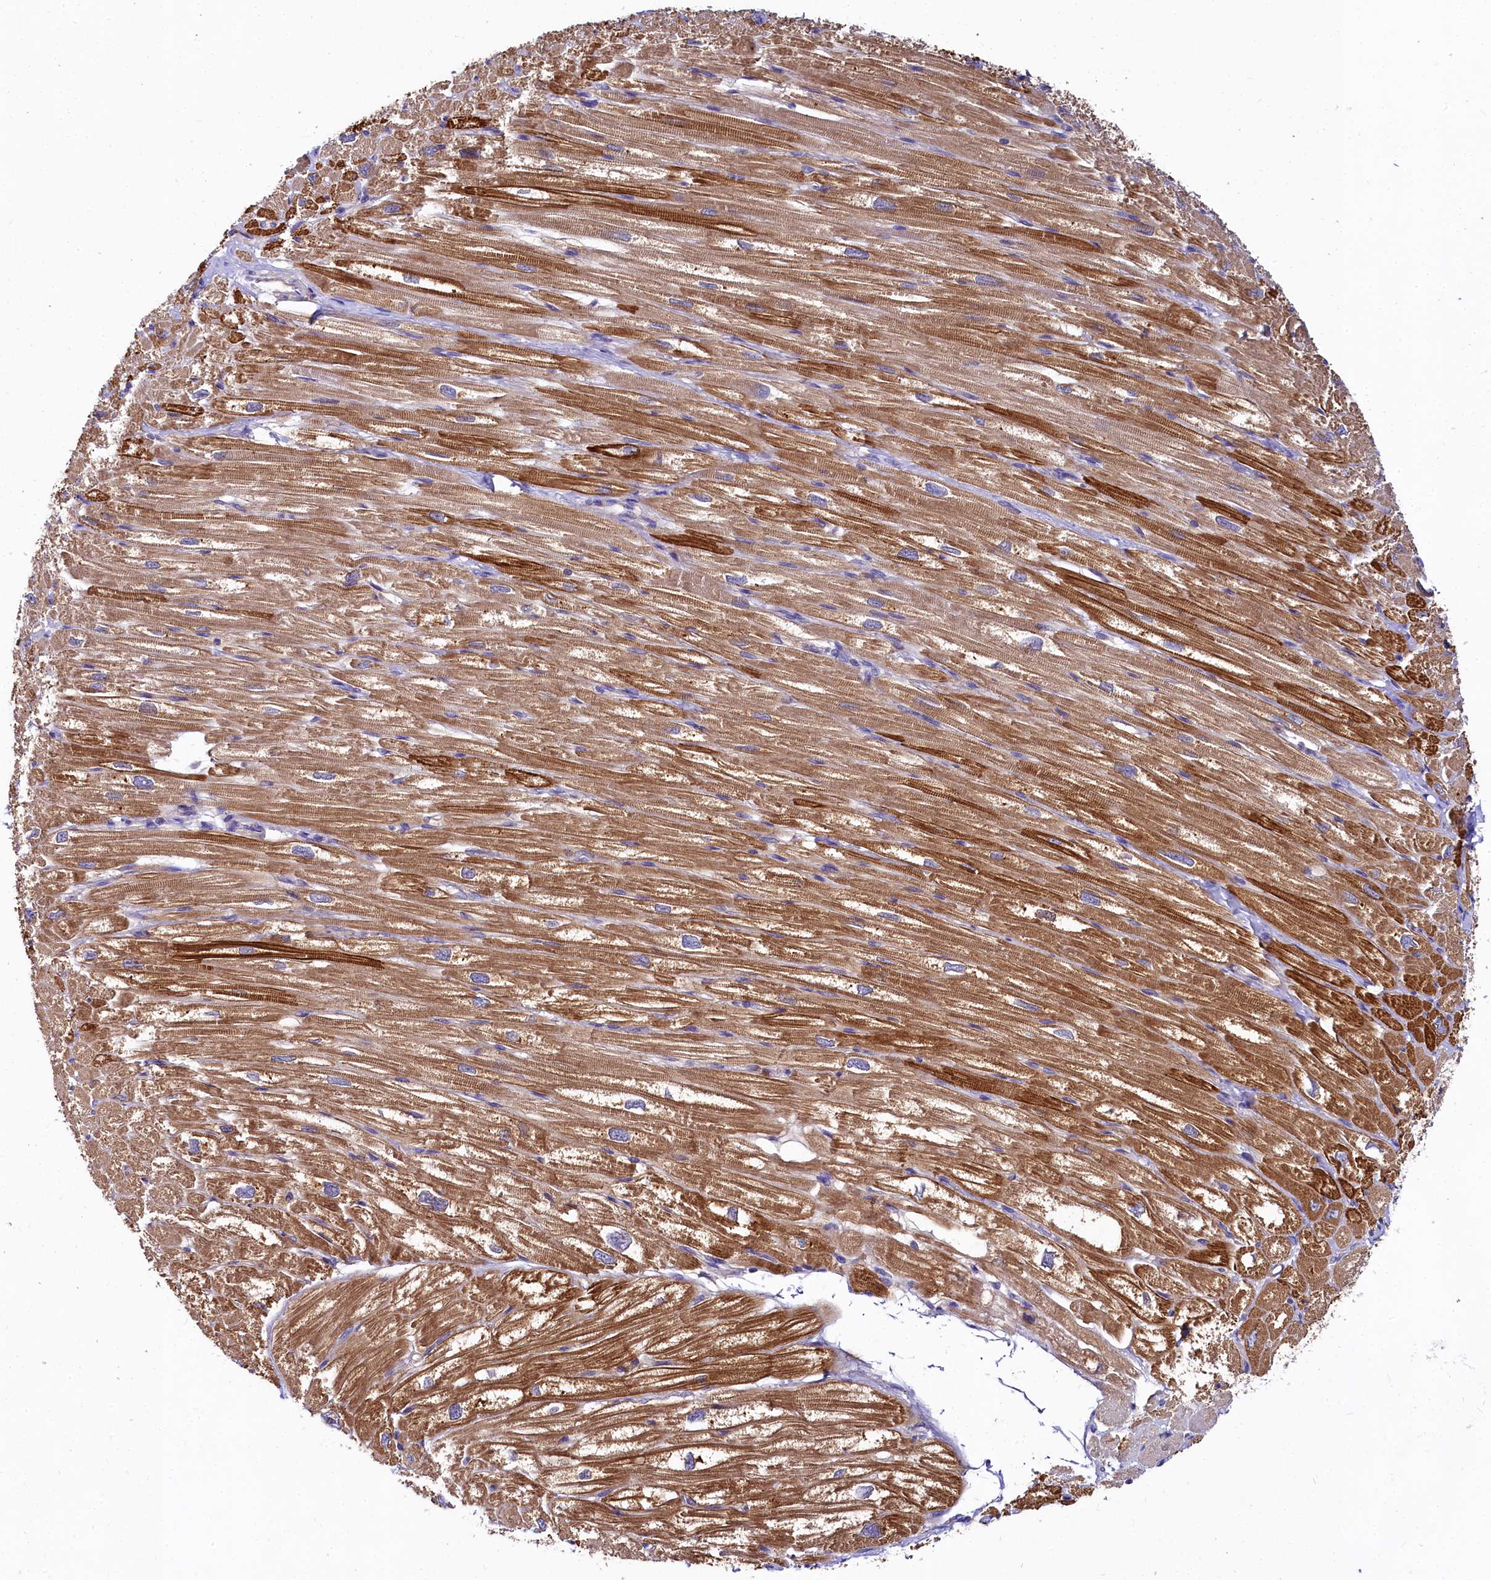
{"staining": {"intensity": "strong", "quantity": ">75%", "location": "cytoplasmic/membranous"}, "tissue": "heart muscle", "cell_type": "Cardiomyocytes", "image_type": "normal", "snomed": [{"axis": "morphology", "description": "Normal tissue, NOS"}, {"axis": "topography", "description": "Heart"}], "caption": "An image showing strong cytoplasmic/membranous positivity in approximately >75% of cardiomyocytes in normal heart muscle, as visualized by brown immunohistochemical staining.", "gene": "QARS1", "patient": {"sex": "male", "age": 50}}